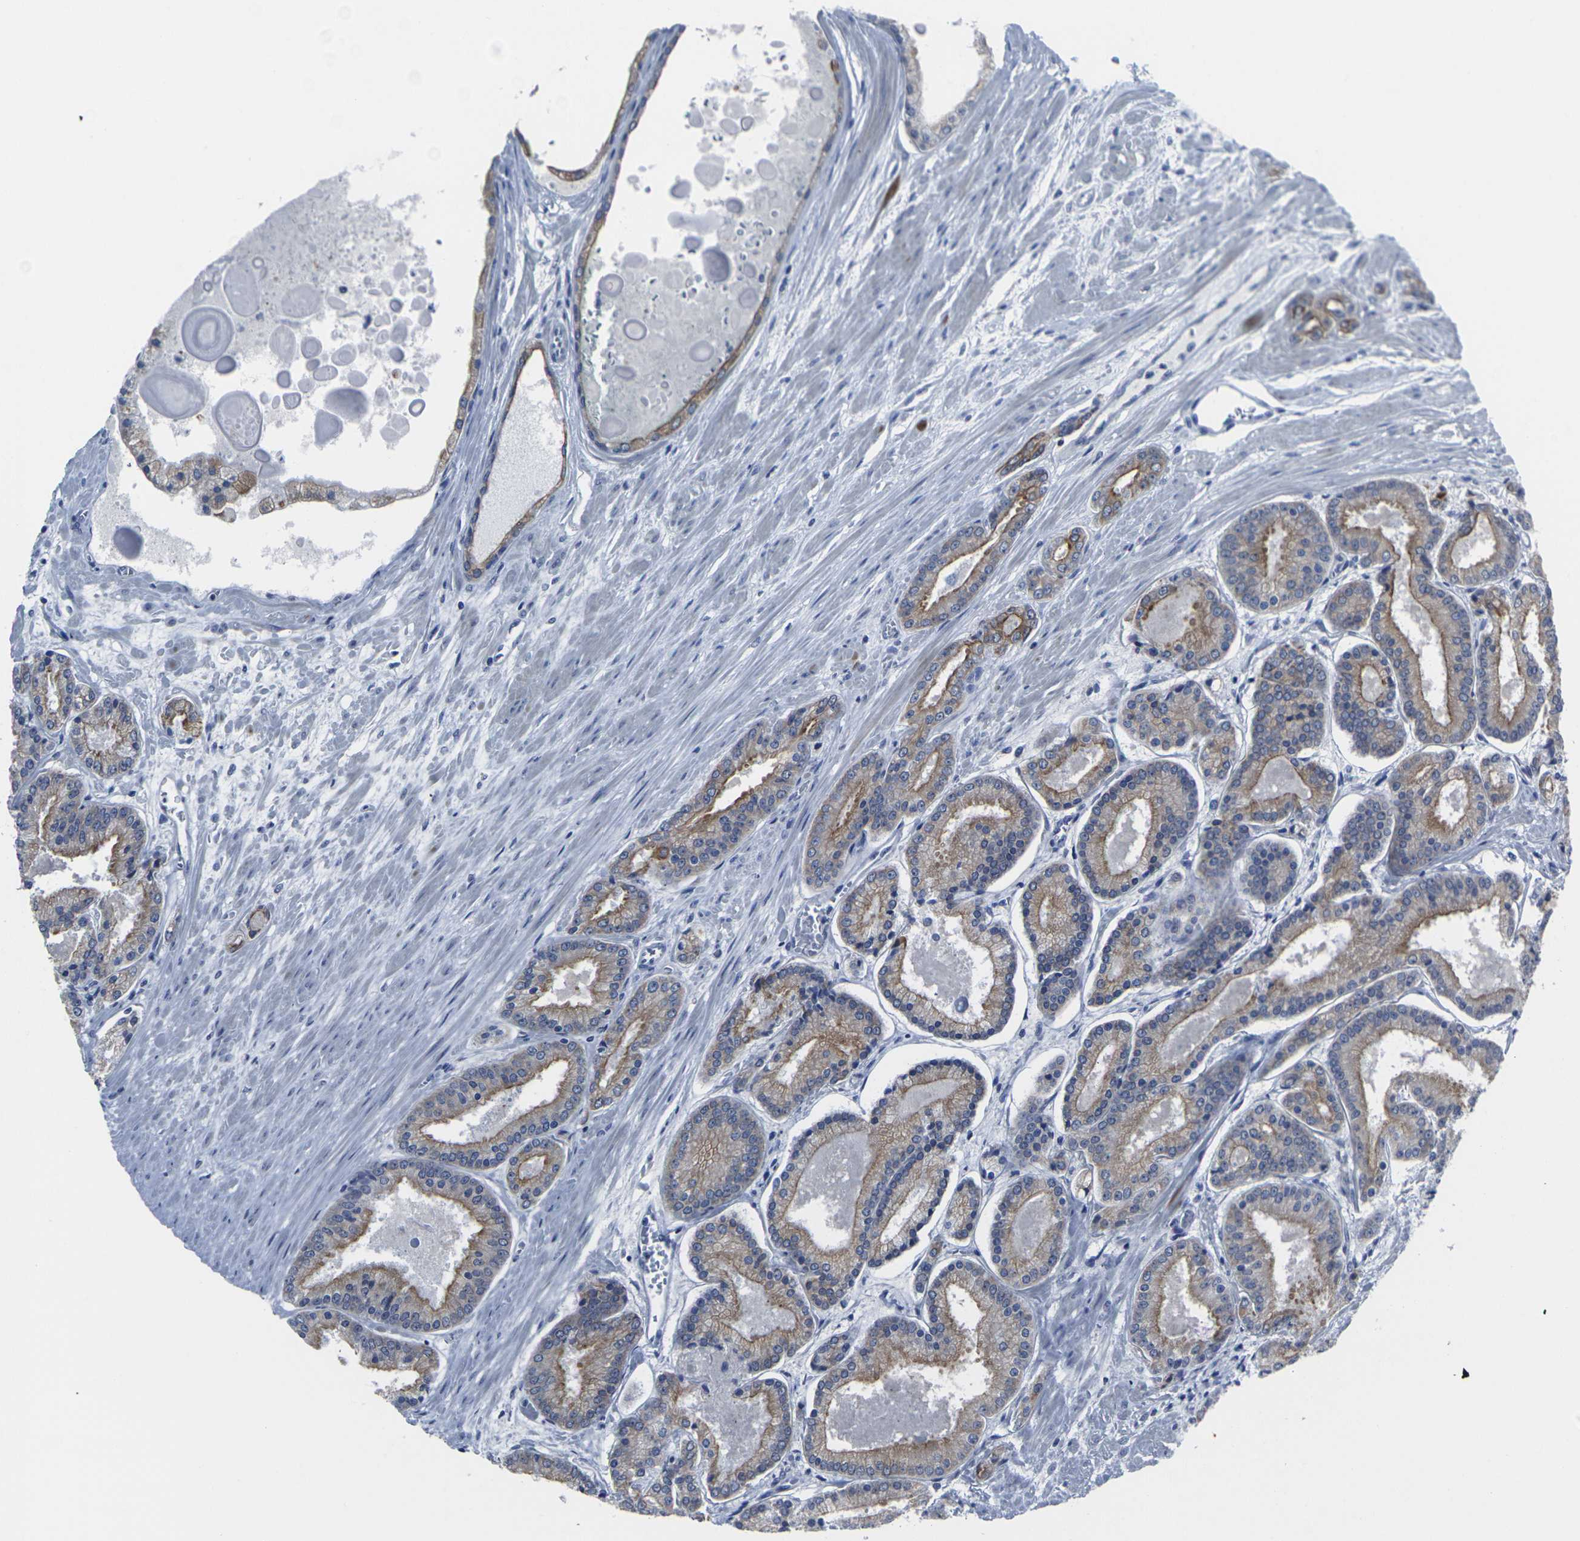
{"staining": {"intensity": "moderate", "quantity": ">75%", "location": "cytoplasmic/membranous"}, "tissue": "prostate cancer", "cell_type": "Tumor cells", "image_type": "cancer", "snomed": [{"axis": "morphology", "description": "Adenocarcinoma, Low grade"}, {"axis": "topography", "description": "Prostate"}], "caption": "Tumor cells reveal medium levels of moderate cytoplasmic/membranous expression in approximately >75% of cells in human adenocarcinoma (low-grade) (prostate).", "gene": "ANKRD46", "patient": {"sex": "male", "age": 59}}